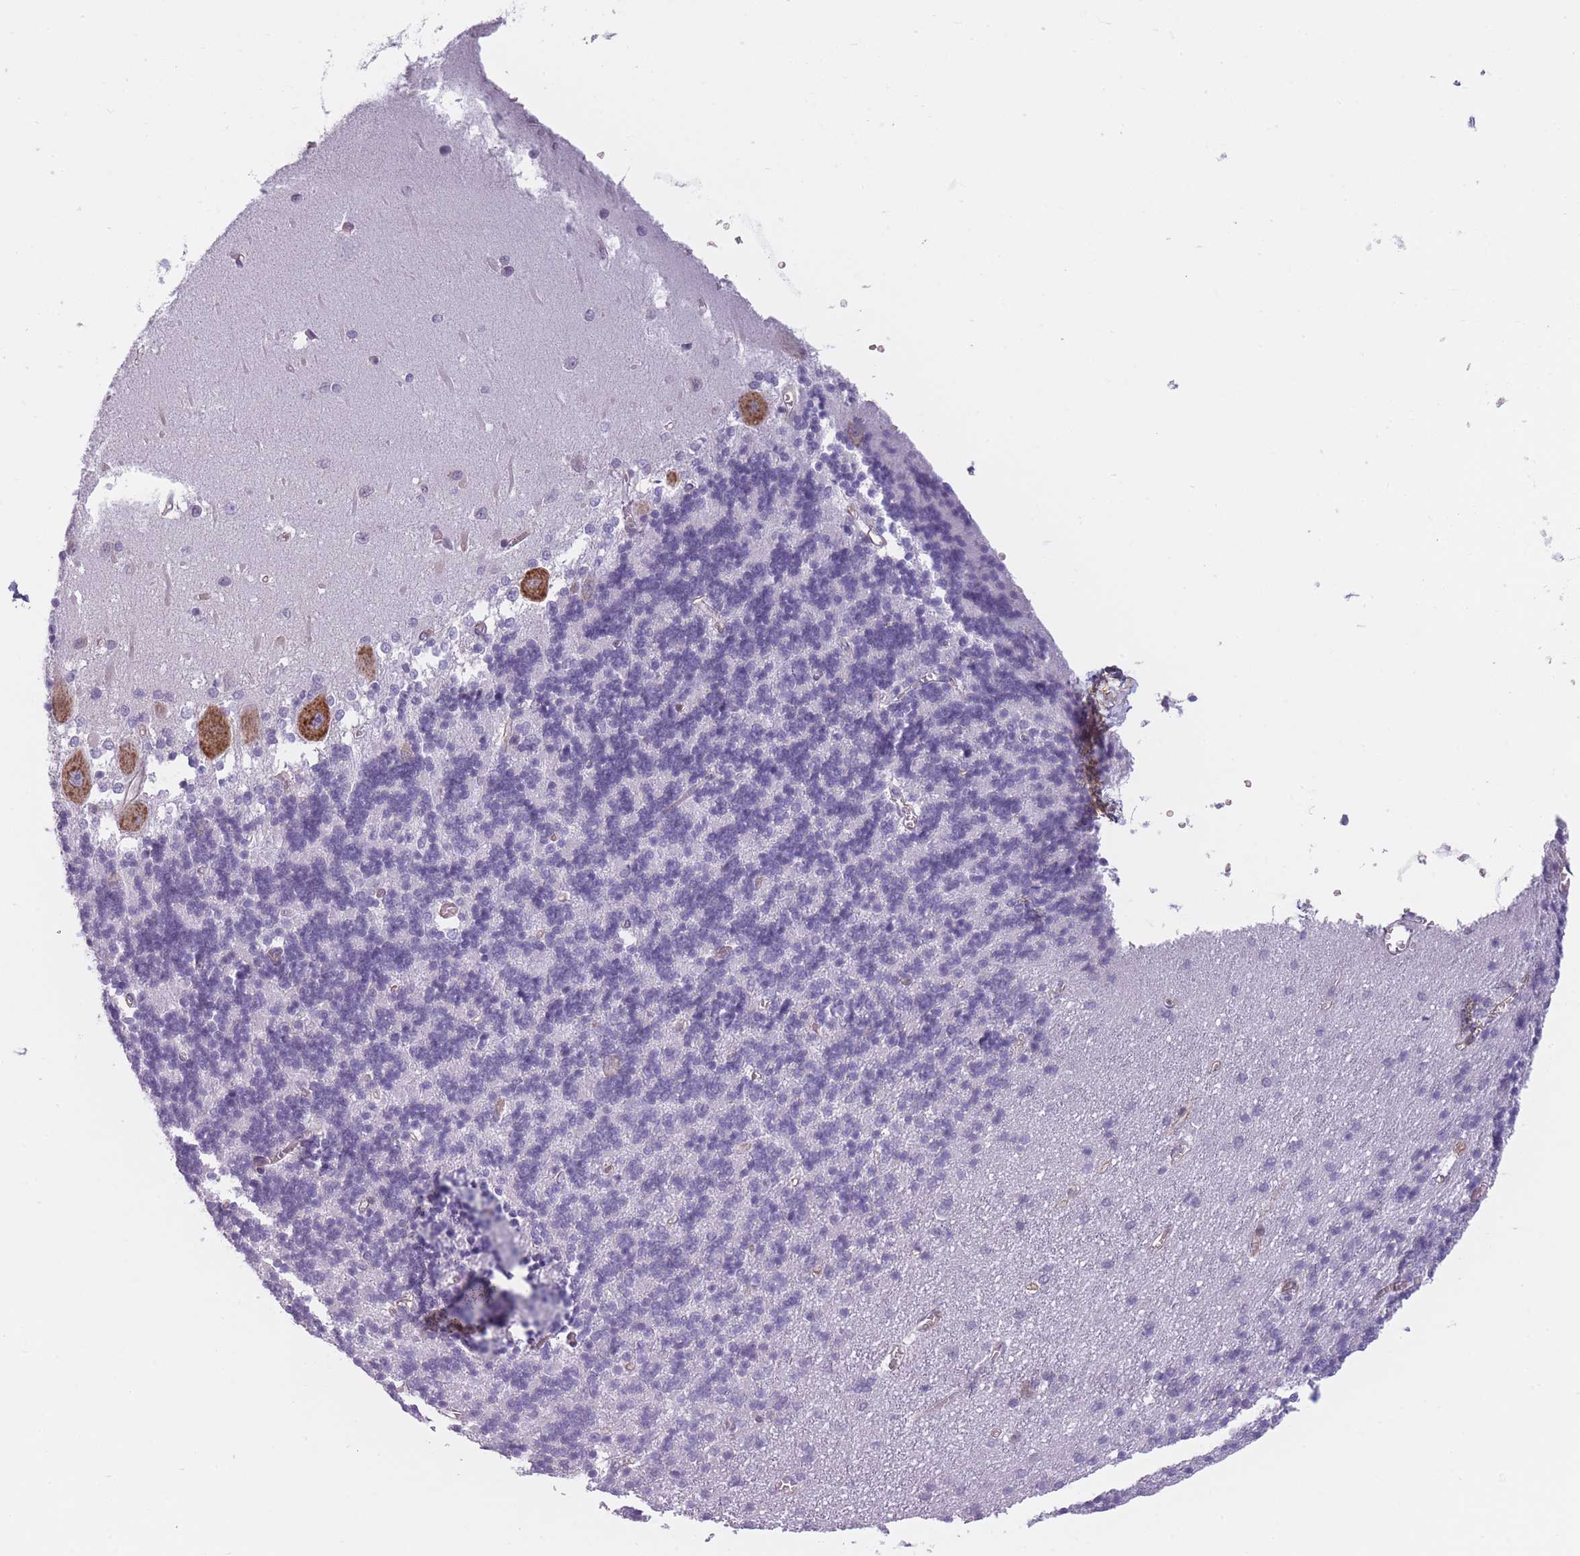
{"staining": {"intensity": "negative", "quantity": "none", "location": "none"}, "tissue": "cerebellum", "cell_type": "Cells in granular layer", "image_type": "normal", "snomed": [{"axis": "morphology", "description": "Normal tissue, NOS"}, {"axis": "topography", "description": "Cerebellum"}], "caption": "An immunohistochemistry (IHC) photomicrograph of normal cerebellum is shown. There is no staining in cells in granular layer of cerebellum.", "gene": "OR6B2", "patient": {"sex": "male", "age": 37}}